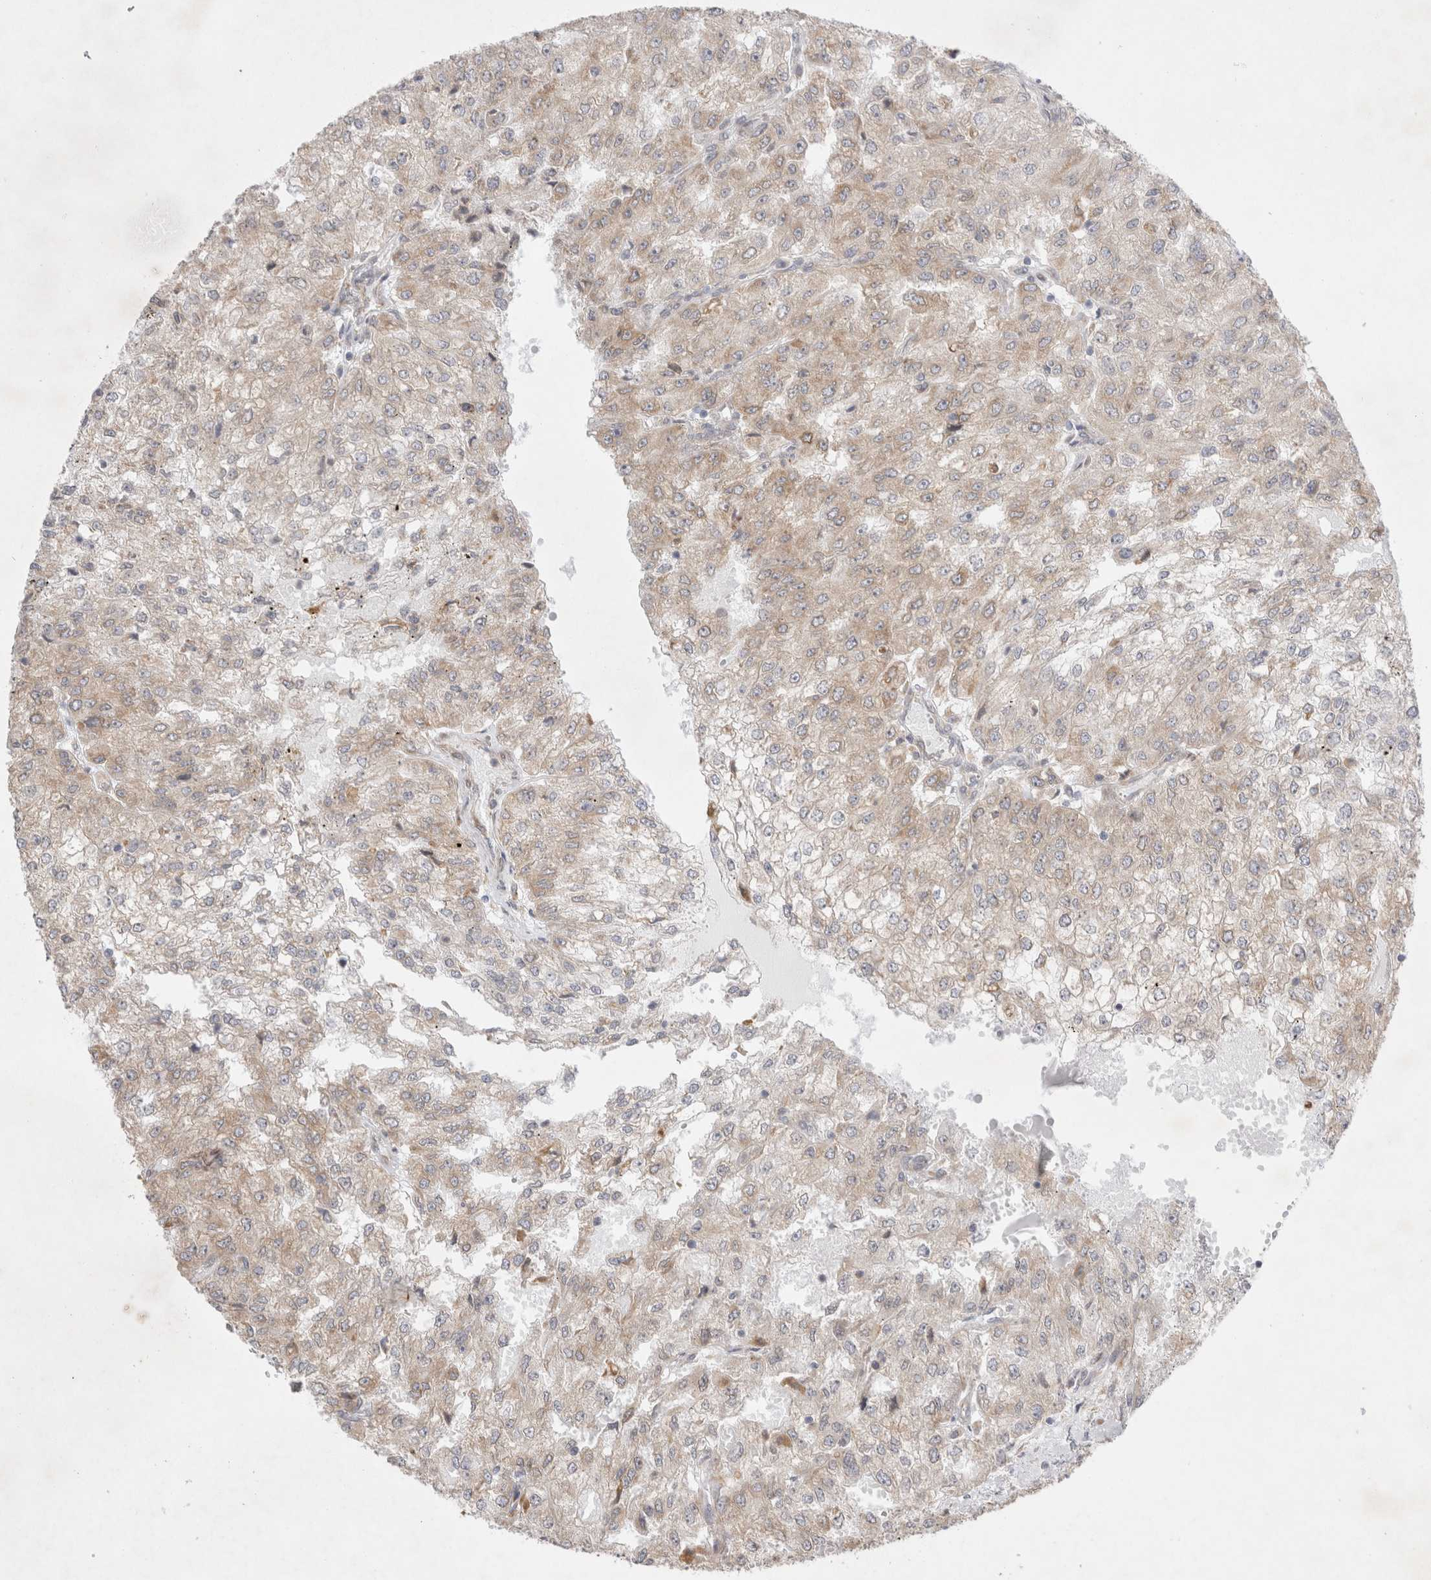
{"staining": {"intensity": "weak", "quantity": "25%-75%", "location": "cytoplasmic/membranous"}, "tissue": "renal cancer", "cell_type": "Tumor cells", "image_type": "cancer", "snomed": [{"axis": "morphology", "description": "Adenocarcinoma, NOS"}, {"axis": "topography", "description": "Kidney"}], "caption": "Renal cancer stained for a protein displays weak cytoplasmic/membranous positivity in tumor cells.", "gene": "NPC1", "patient": {"sex": "female", "age": 54}}